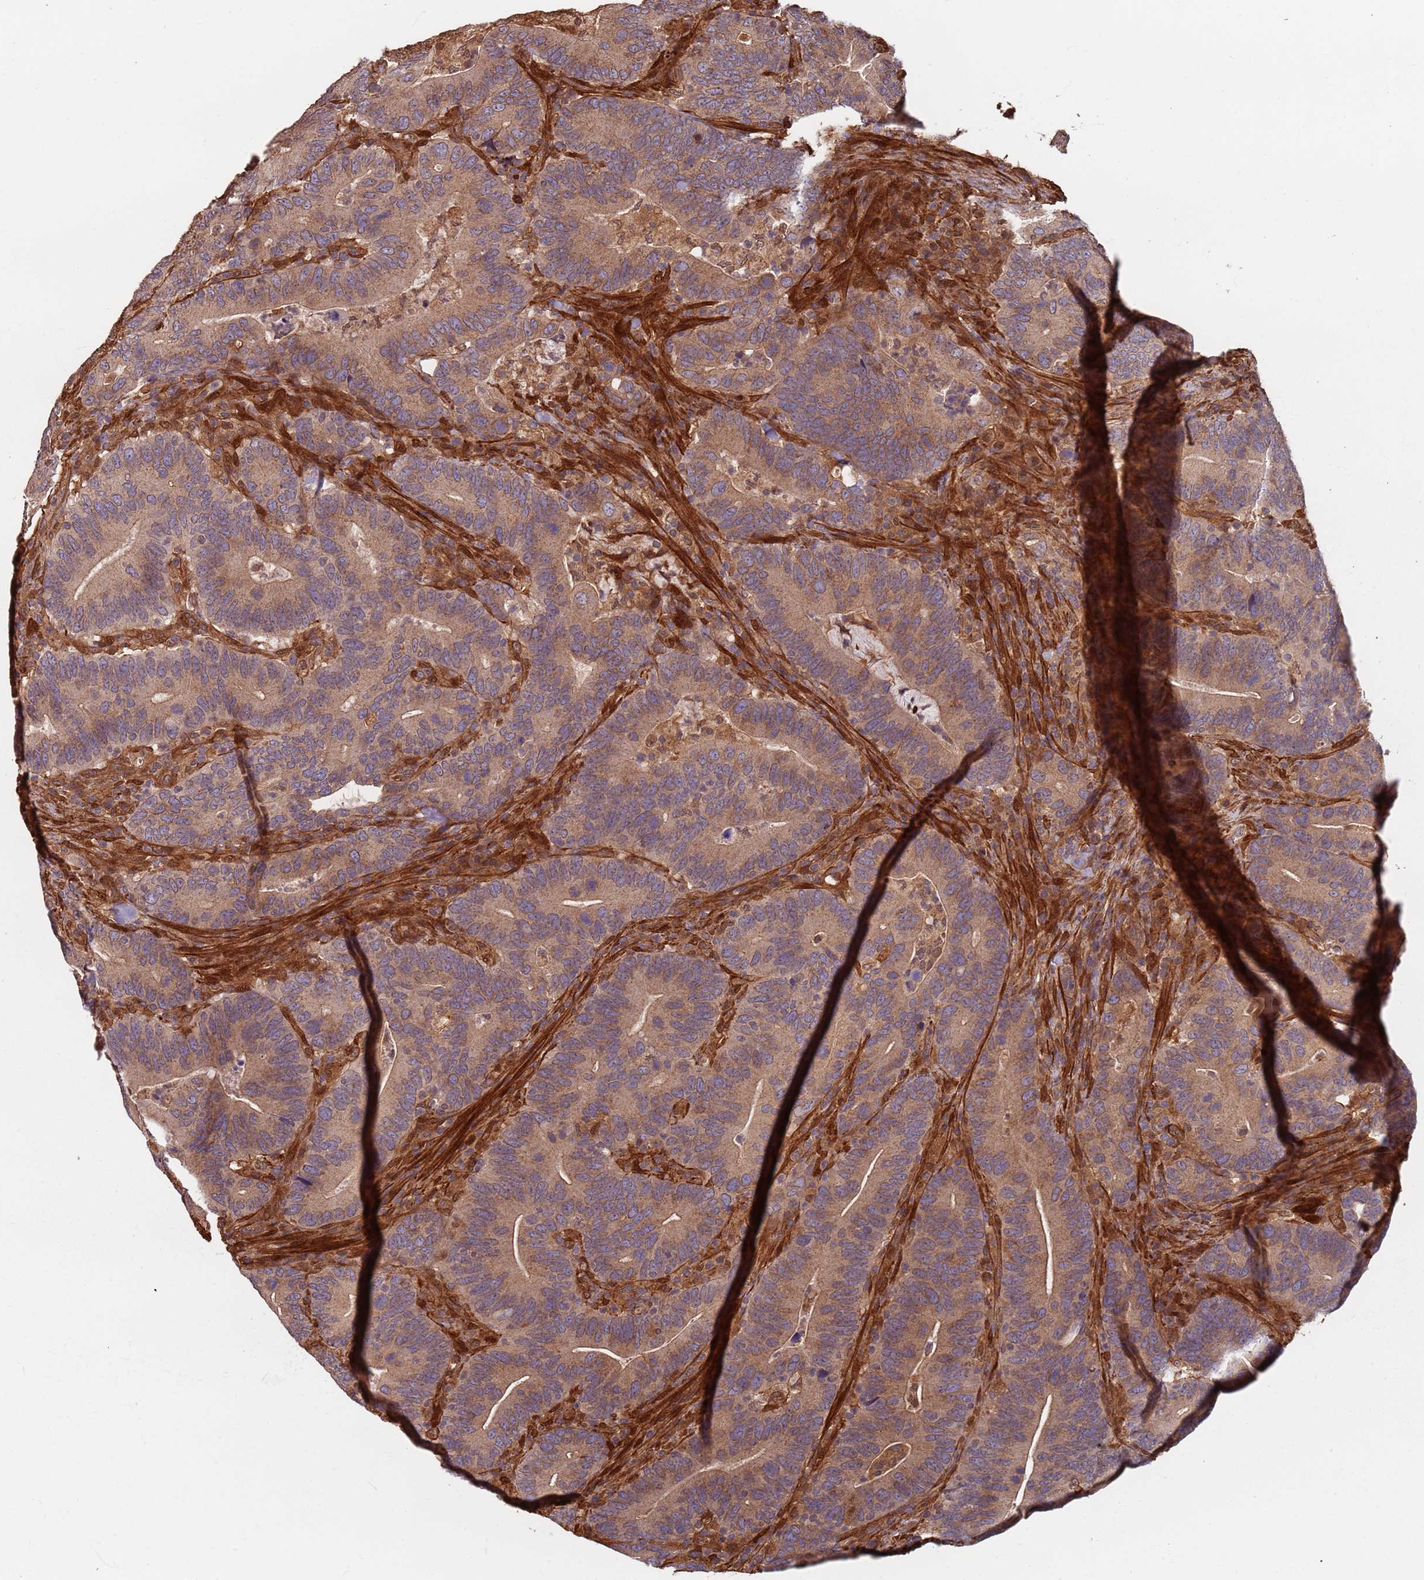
{"staining": {"intensity": "moderate", "quantity": ">75%", "location": "cytoplasmic/membranous"}, "tissue": "colorectal cancer", "cell_type": "Tumor cells", "image_type": "cancer", "snomed": [{"axis": "morphology", "description": "Adenocarcinoma, NOS"}, {"axis": "topography", "description": "Colon"}], "caption": "High-power microscopy captured an immunohistochemistry histopathology image of adenocarcinoma (colorectal), revealing moderate cytoplasmic/membranous staining in about >75% of tumor cells.", "gene": "SDCCAG8", "patient": {"sex": "female", "age": 66}}